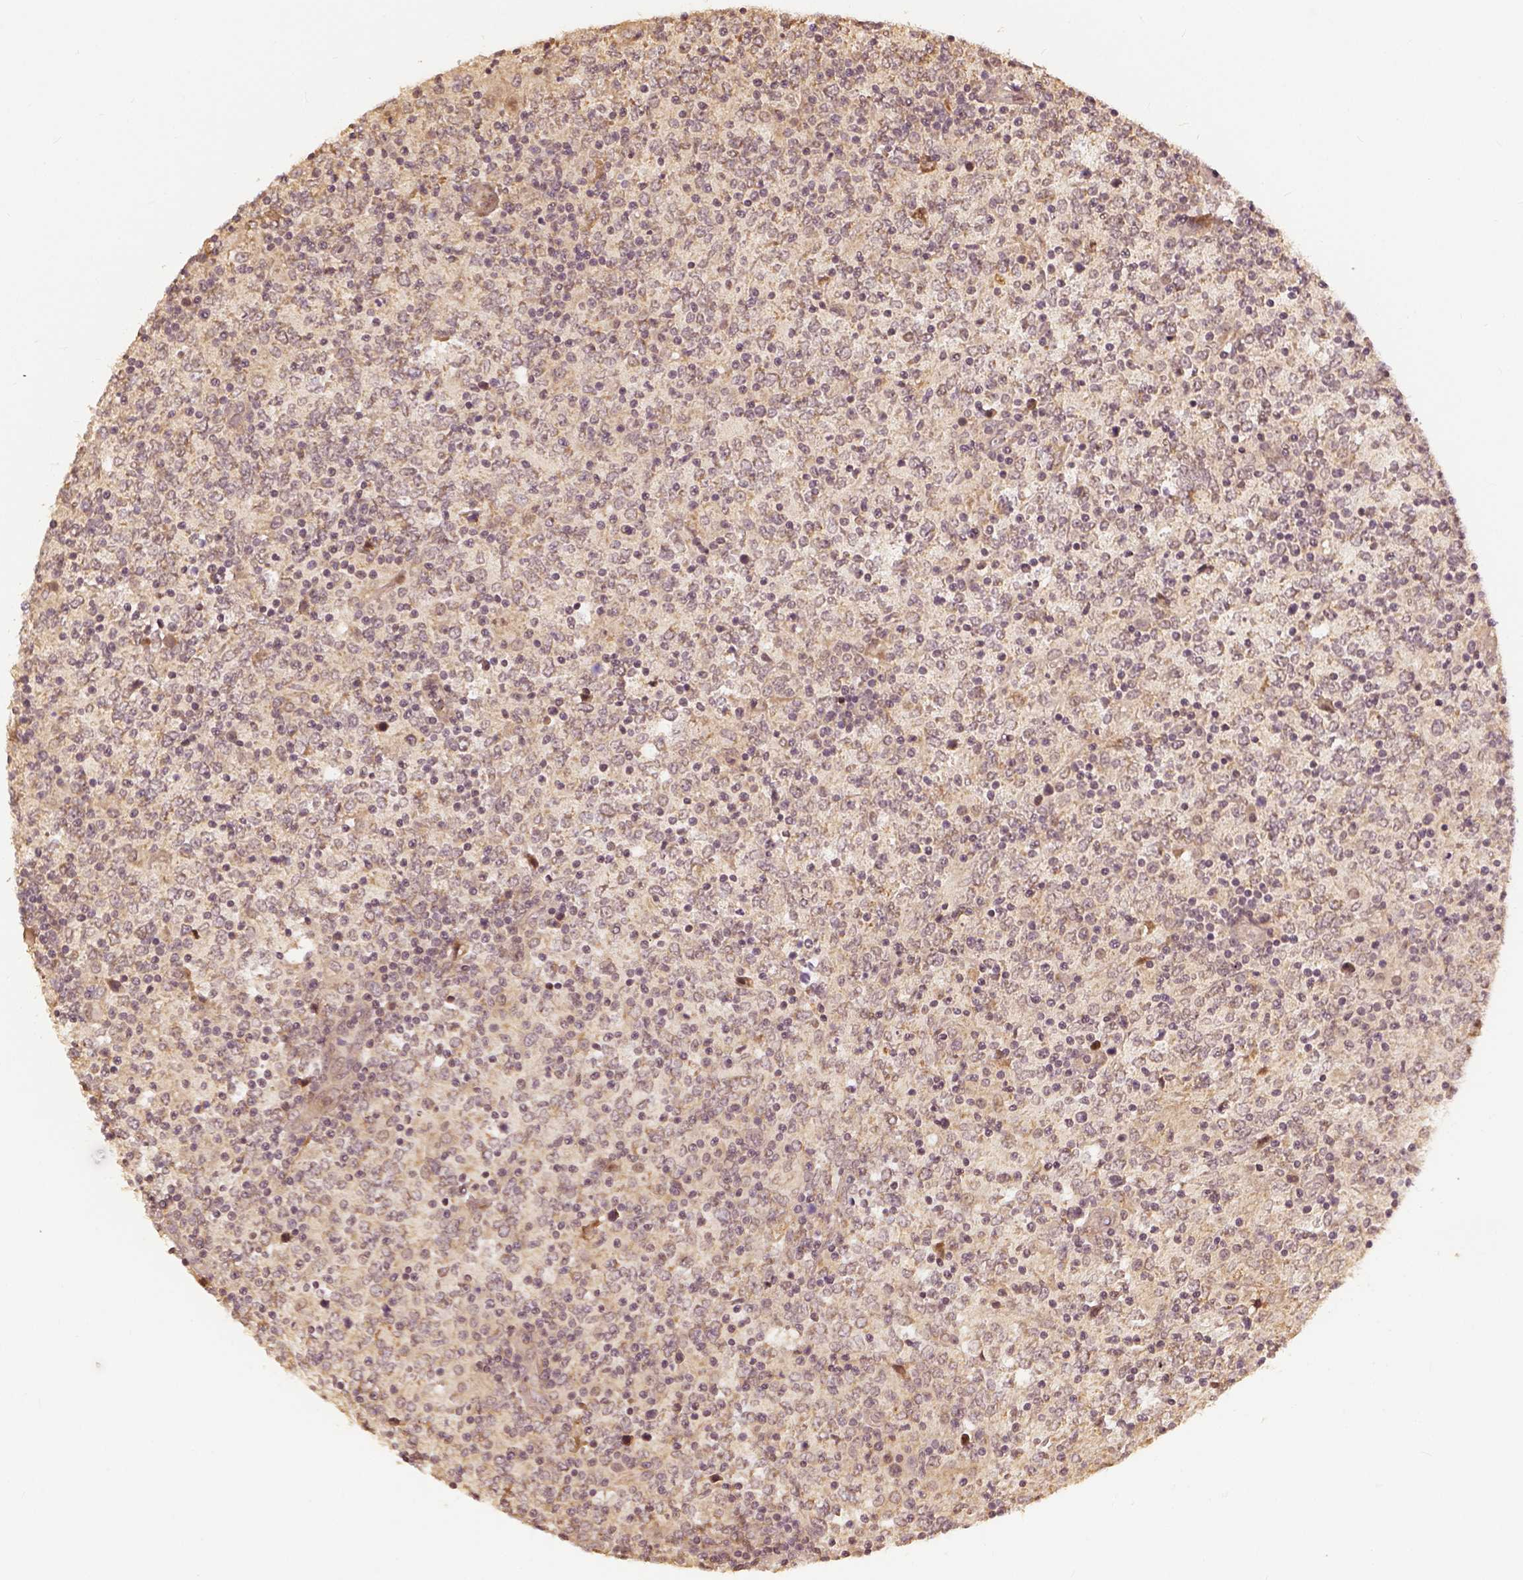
{"staining": {"intensity": "weak", "quantity": "25%-75%", "location": "cytoplasmic/membranous"}, "tissue": "lymphoma", "cell_type": "Tumor cells", "image_type": "cancer", "snomed": [{"axis": "morphology", "description": "Malignant lymphoma, non-Hodgkin's type, High grade"}, {"axis": "topography", "description": "Lymph node"}], "caption": "Human lymphoma stained for a protein (brown) shows weak cytoplasmic/membranous positive staining in about 25%-75% of tumor cells.", "gene": "VEGFA", "patient": {"sex": "female", "age": 84}}